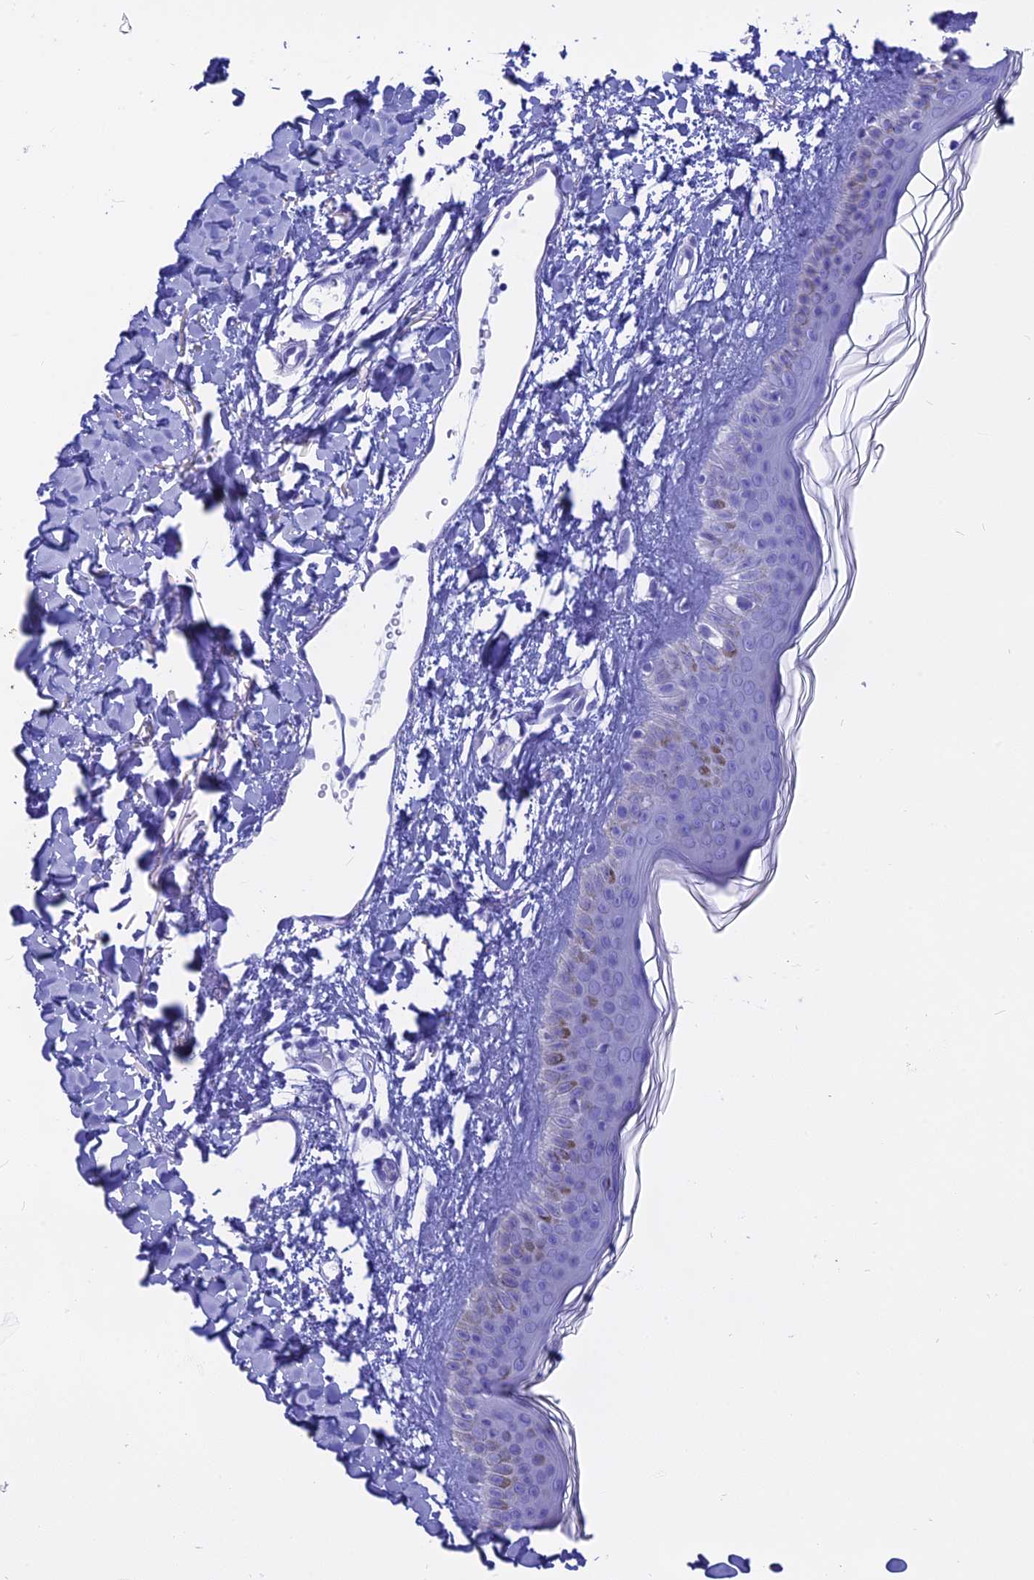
{"staining": {"intensity": "negative", "quantity": "none", "location": "none"}, "tissue": "skin", "cell_type": "Fibroblasts", "image_type": "normal", "snomed": [{"axis": "morphology", "description": "Normal tissue, NOS"}, {"axis": "topography", "description": "Skin"}], "caption": "Immunohistochemistry micrograph of unremarkable skin: human skin stained with DAB displays no significant protein positivity in fibroblasts. The staining is performed using DAB brown chromogen with nuclei counter-stained in using hematoxylin.", "gene": "ISCA1", "patient": {"sex": "female", "age": 58}}